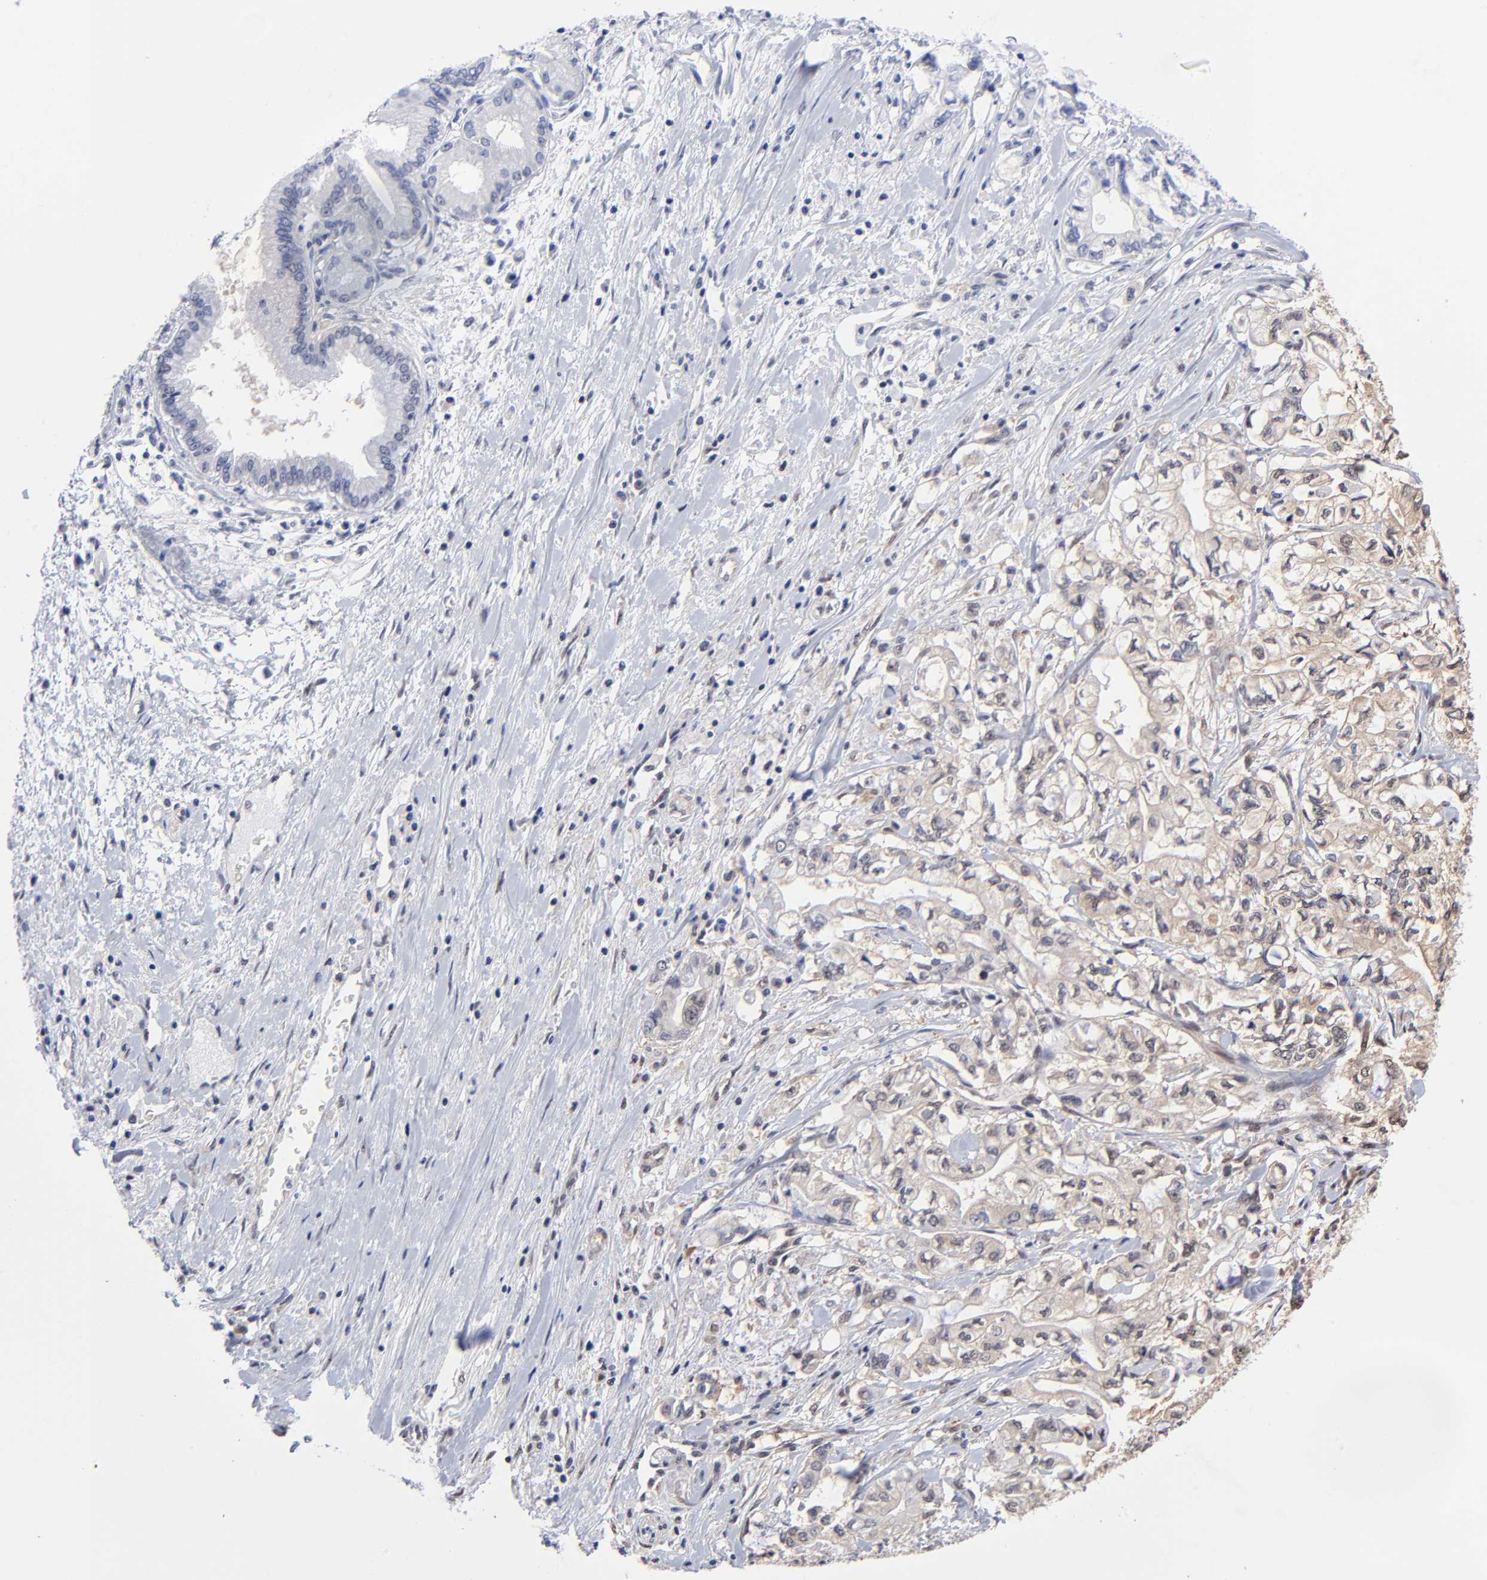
{"staining": {"intensity": "negative", "quantity": "none", "location": "none"}, "tissue": "pancreatic cancer", "cell_type": "Tumor cells", "image_type": "cancer", "snomed": [{"axis": "morphology", "description": "Adenocarcinoma, NOS"}, {"axis": "topography", "description": "Pancreas"}], "caption": "Human adenocarcinoma (pancreatic) stained for a protein using IHC shows no expression in tumor cells.", "gene": "PSMC4", "patient": {"sex": "male", "age": 79}}